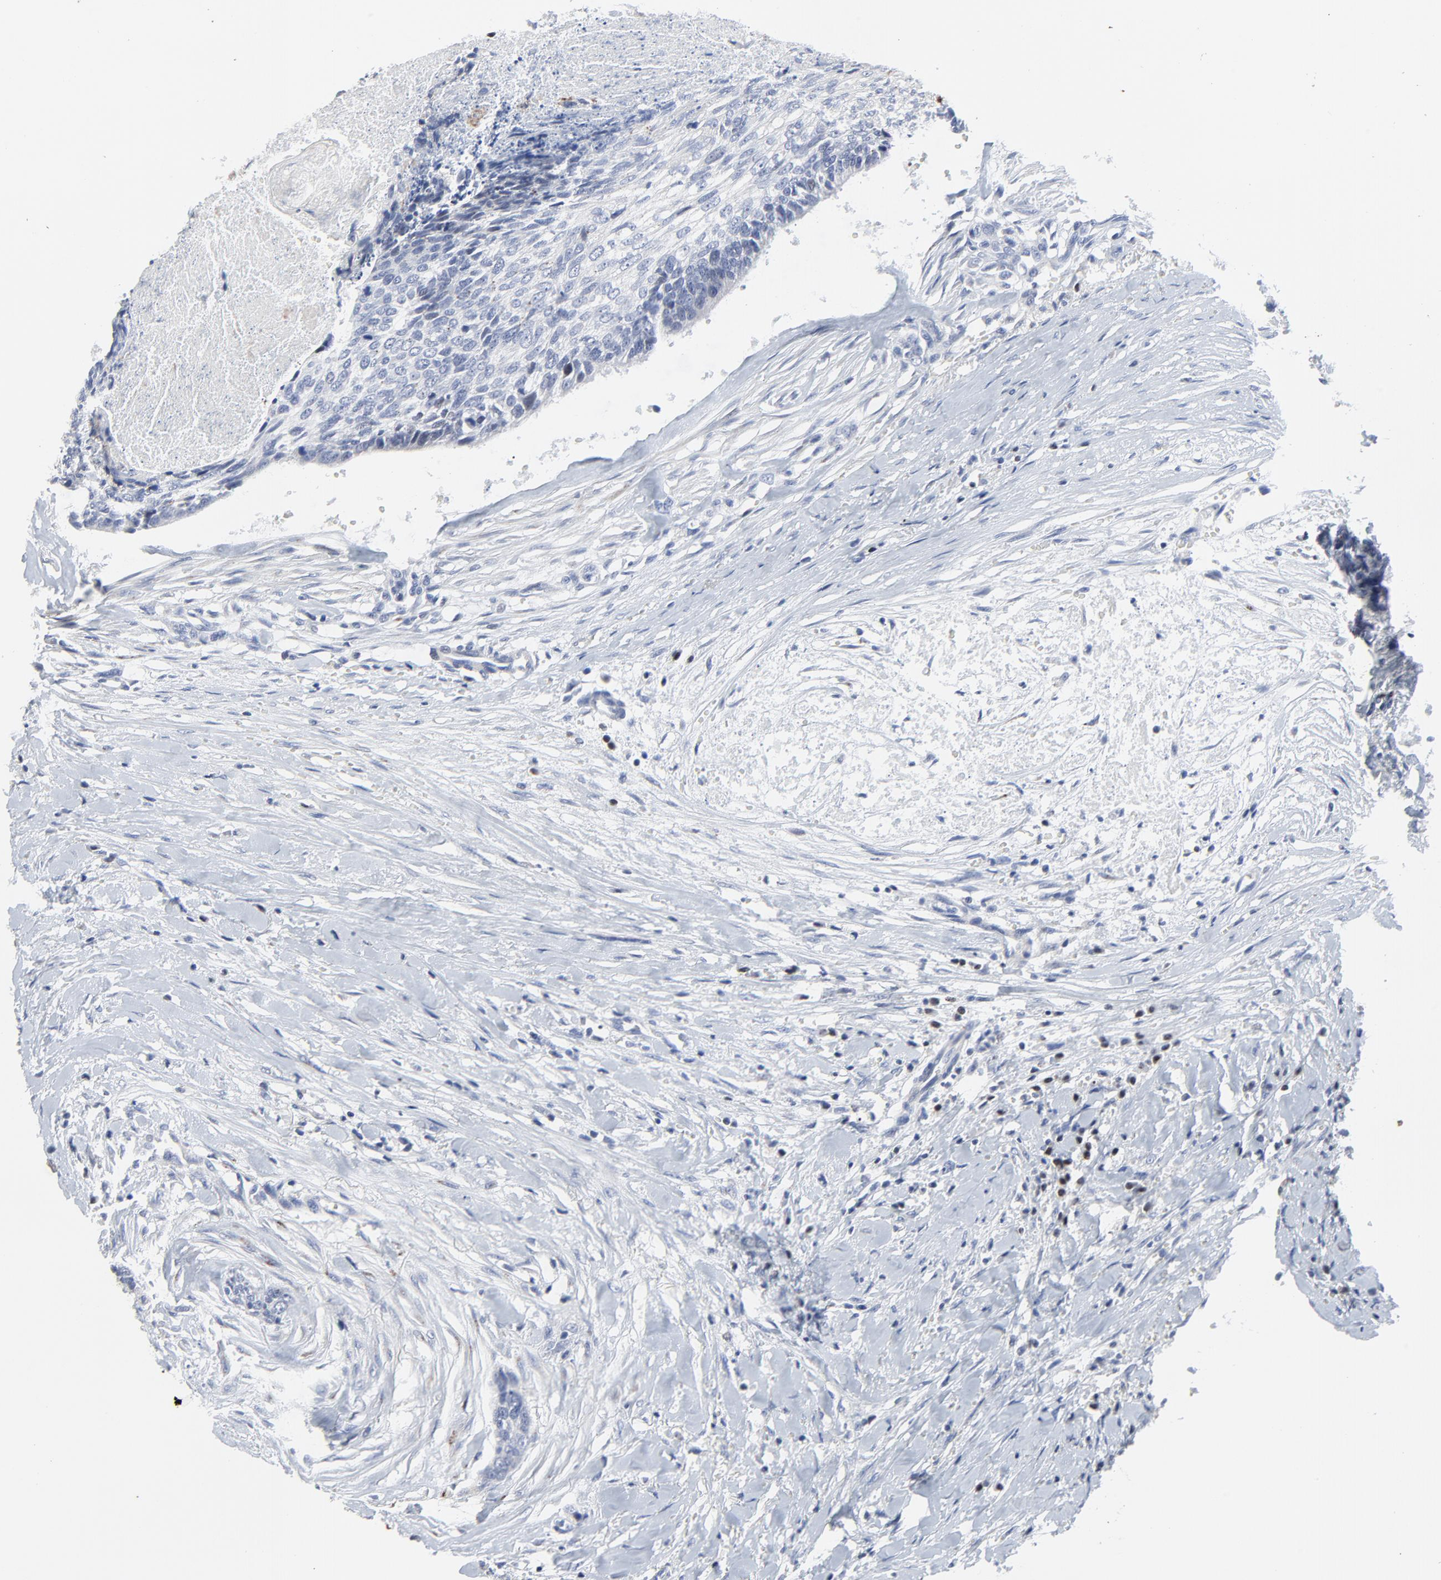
{"staining": {"intensity": "negative", "quantity": "none", "location": "none"}, "tissue": "head and neck cancer", "cell_type": "Tumor cells", "image_type": "cancer", "snomed": [{"axis": "morphology", "description": "Squamous cell carcinoma, NOS"}, {"axis": "topography", "description": "Salivary gland"}, {"axis": "topography", "description": "Head-Neck"}], "caption": "This is an immunohistochemistry (IHC) image of squamous cell carcinoma (head and neck). There is no positivity in tumor cells.", "gene": "LNX1", "patient": {"sex": "male", "age": 70}}